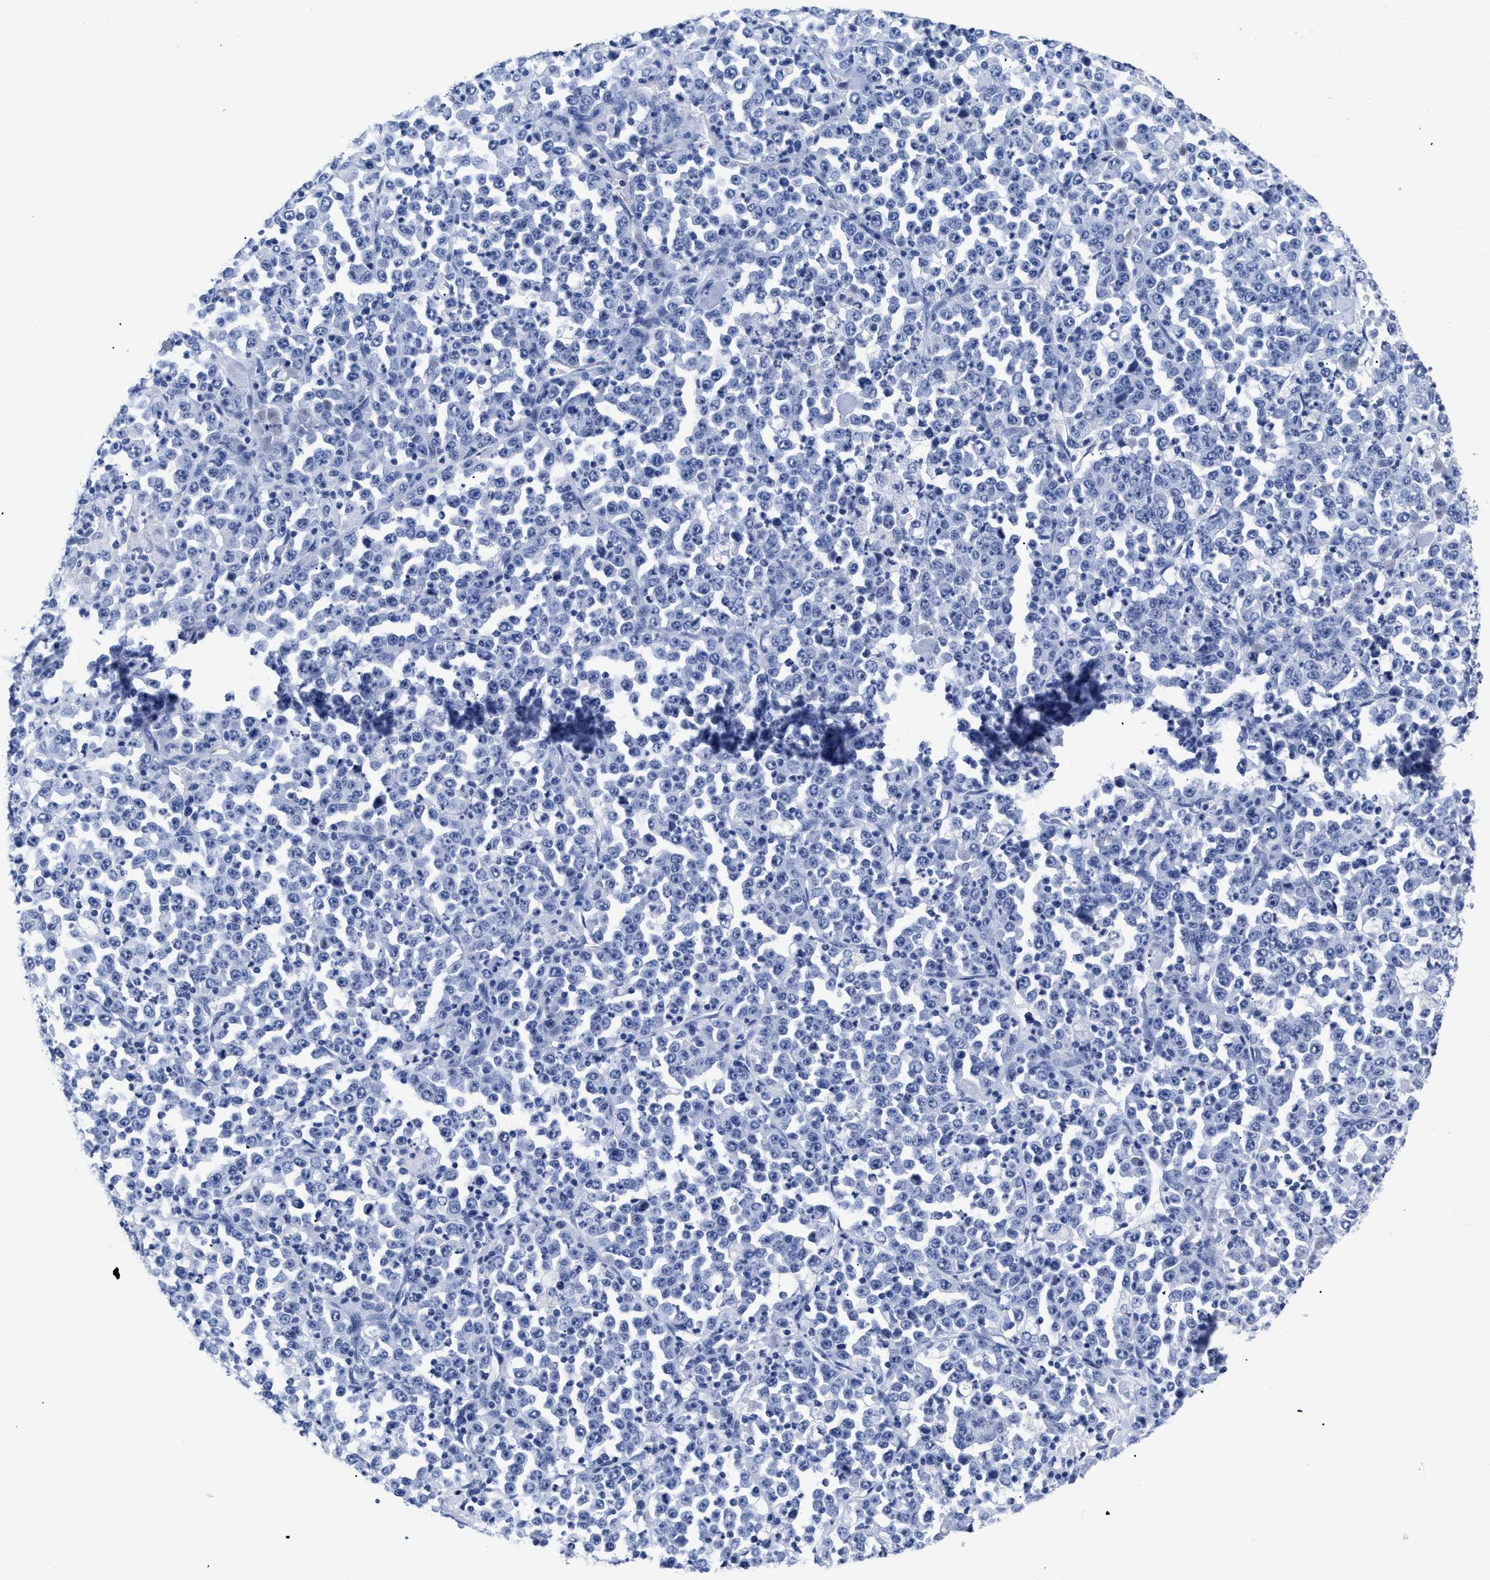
{"staining": {"intensity": "negative", "quantity": "none", "location": "none"}, "tissue": "stomach cancer", "cell_type": "Tumor cells", "image_type": "cancer", "snomed": [{"axis": "morphology", "description": "Normal tissue, NOS"}, {"axis": "morphology", "description": "Adenocarcinoma, NOS"}, {"axis": "topography", "description": "Stomach, upper"}, {"axis": "topography", "description": "Stomach"}], "caption": "A micrograph of stomach cancer (adenocarcinoma) stained for a protein reveals no brown staining in tumor cells.", "gene": "TREML1", "patient": {"sex": "male", "age": 59}}